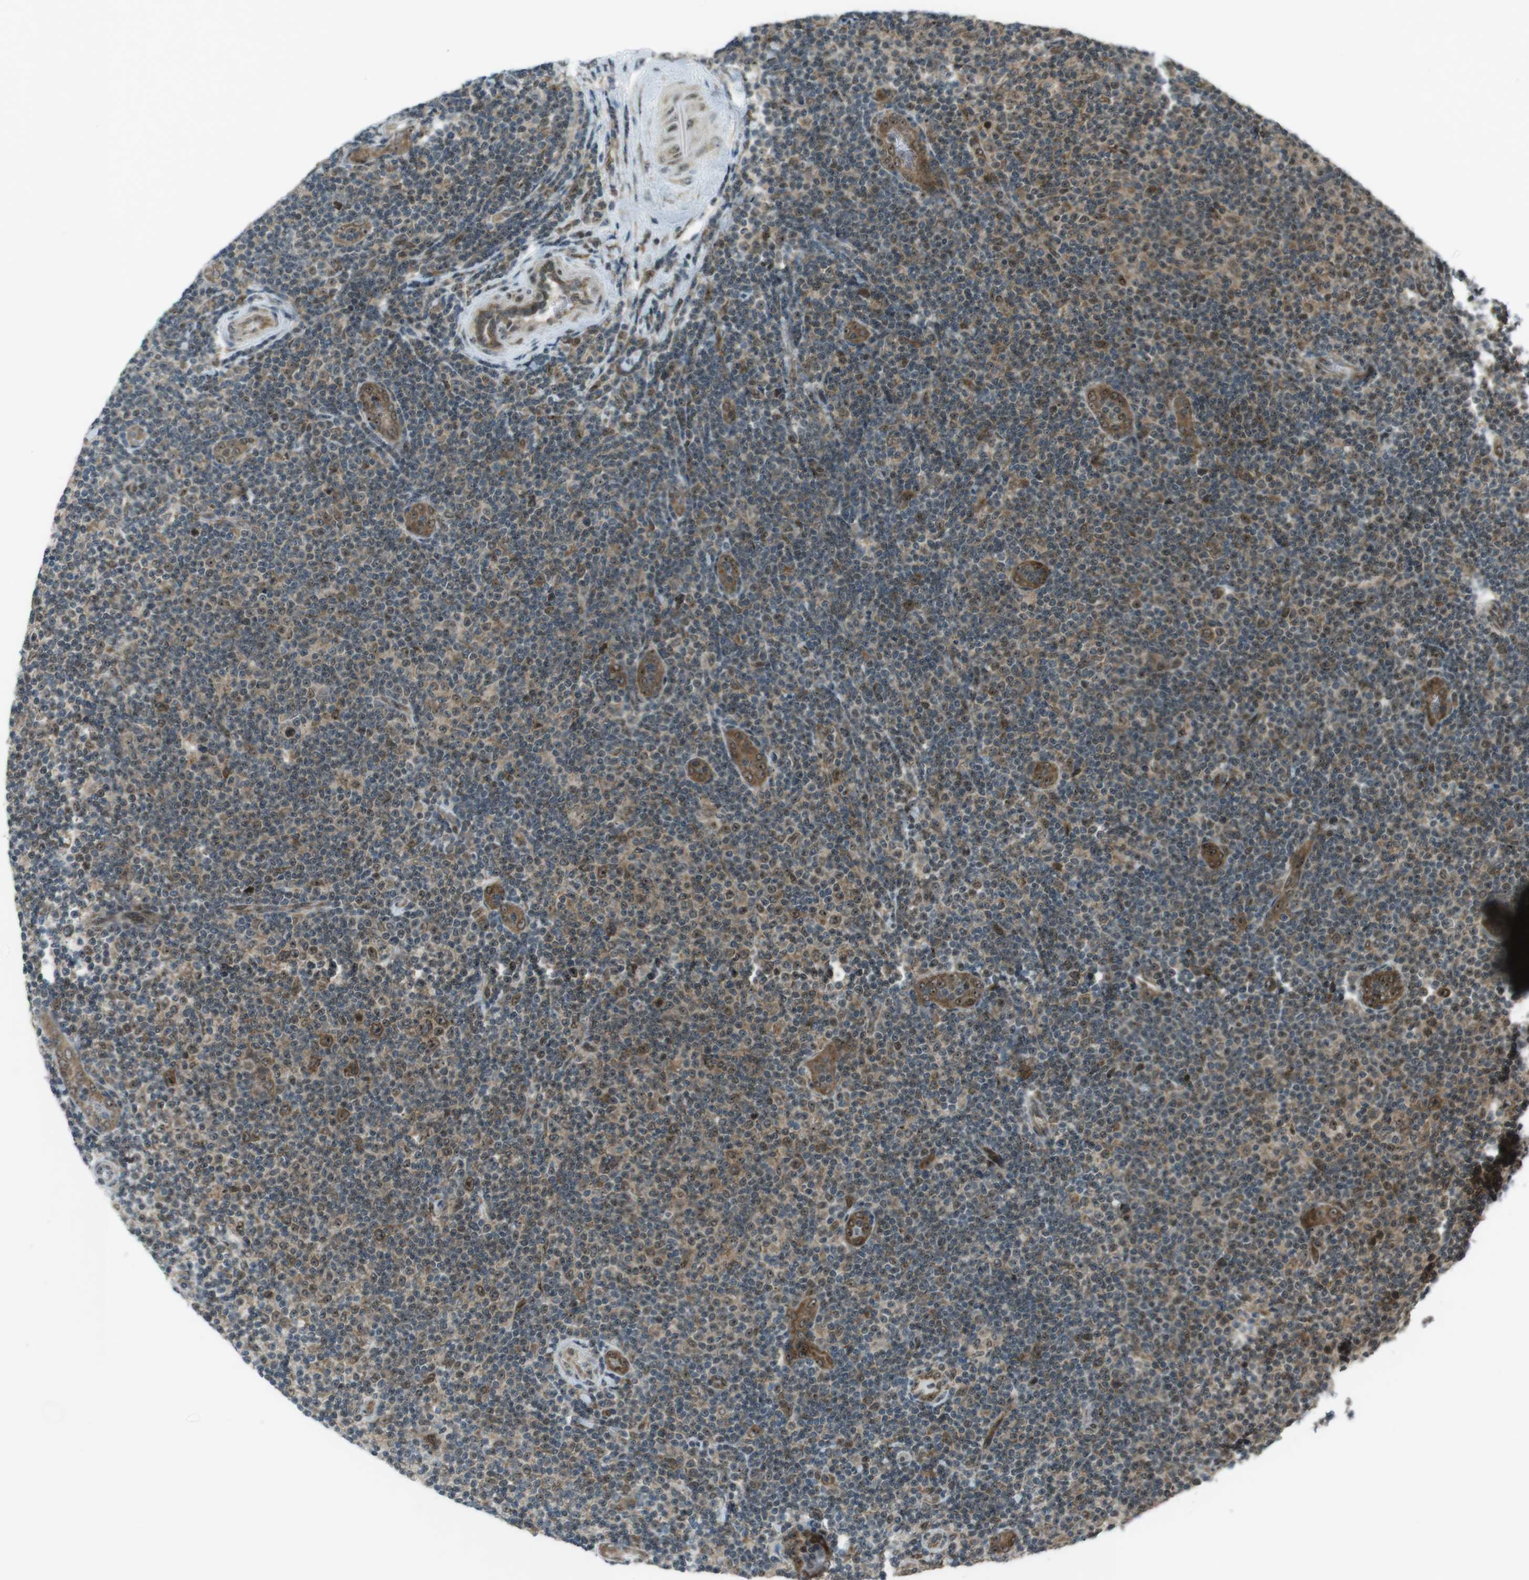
{"staining": {"intensity": "weak", "quantity": ">75%", "location": "cytoplasmic/membranous"}, "tissue": "lymphoma", "cell_type": "Tumor cells", "image_type": "cancer", "snomed": [{"axis": "morphology", "description": "Malignant lymphoma, non-Hodgkin's type, Low grade"}, {"axis": "topography", "description": "Lymph node"}], "caption": "Protein positivity by immunohistochemistry (IHC) displays weak cytoplasmic/membranous positivity in about >75% of tumor cells in lymphoma. (DAB (3,3'-diaminobenzidine) = brown stain, brightfield microscopy at high magnification).", "gene": "CSNK1D", "patient": {"sex": "male", "age": 83}}